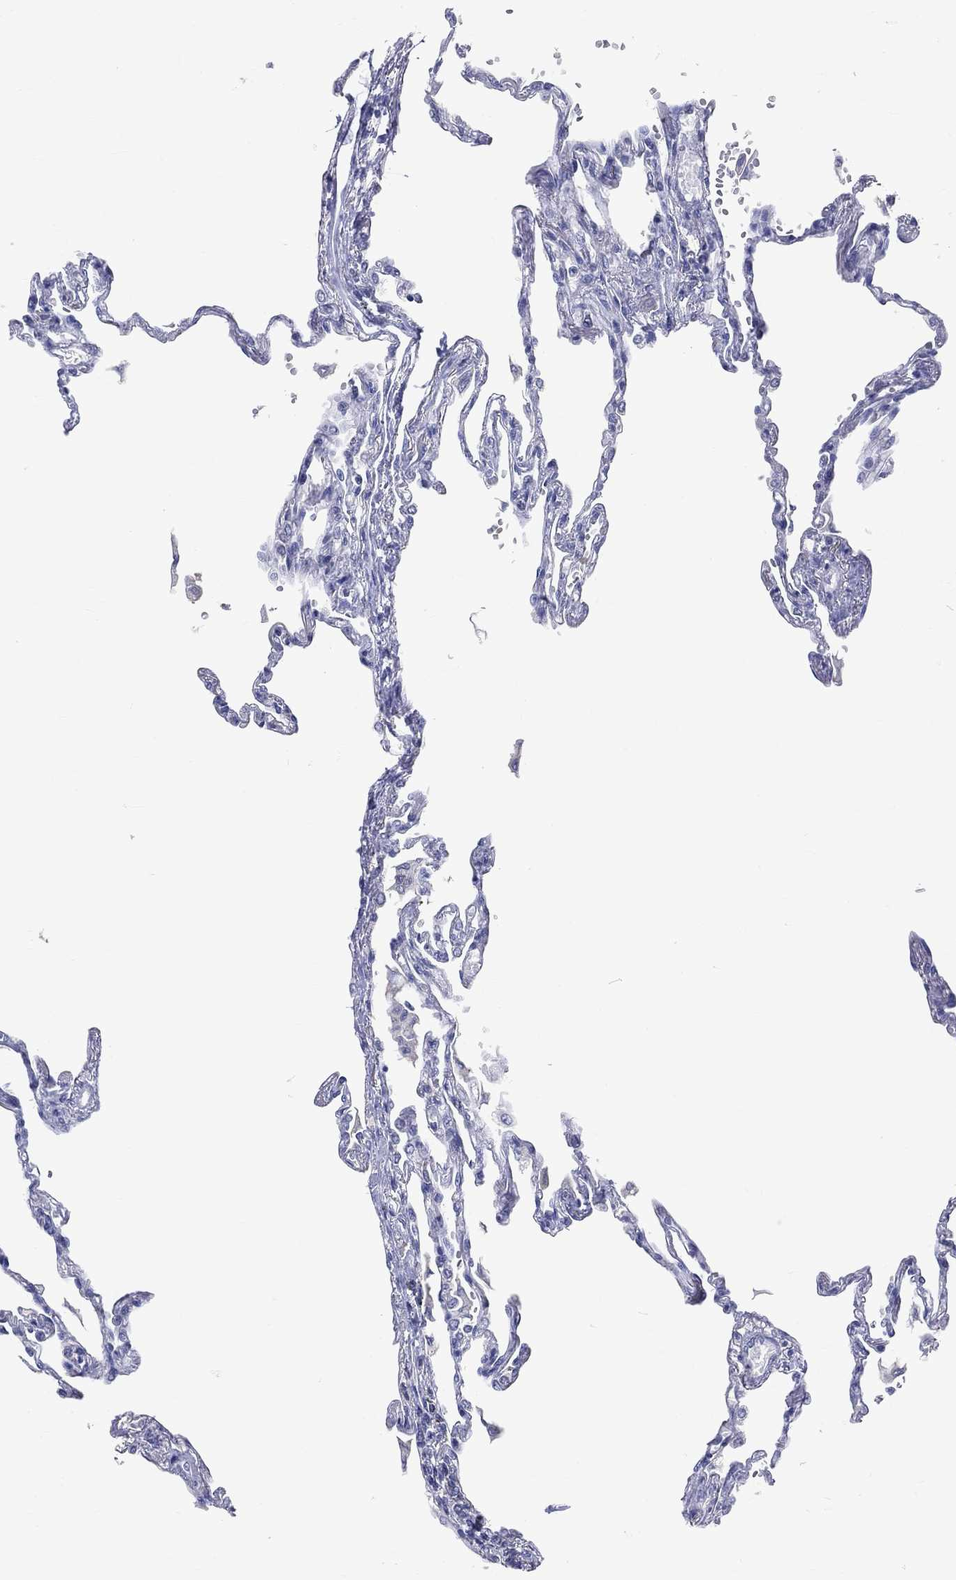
{"staining": {"intensity": "negative", "quantity": "none", "location": "none"}, "tissue": "lung", "cell_type": "Alveolar cells", "image_type": "normal", "snomed": [{"axis": "morphology", "description": "Normal tissue, NOS"}, {"axis": "topography", "description": "Lung"}], "caption": "An image of human lung is negative for staining in alveolar cells. Nuclei are stained in blue.", "gene": "LAT", "patient": {"sex": "male", "age": 78}}